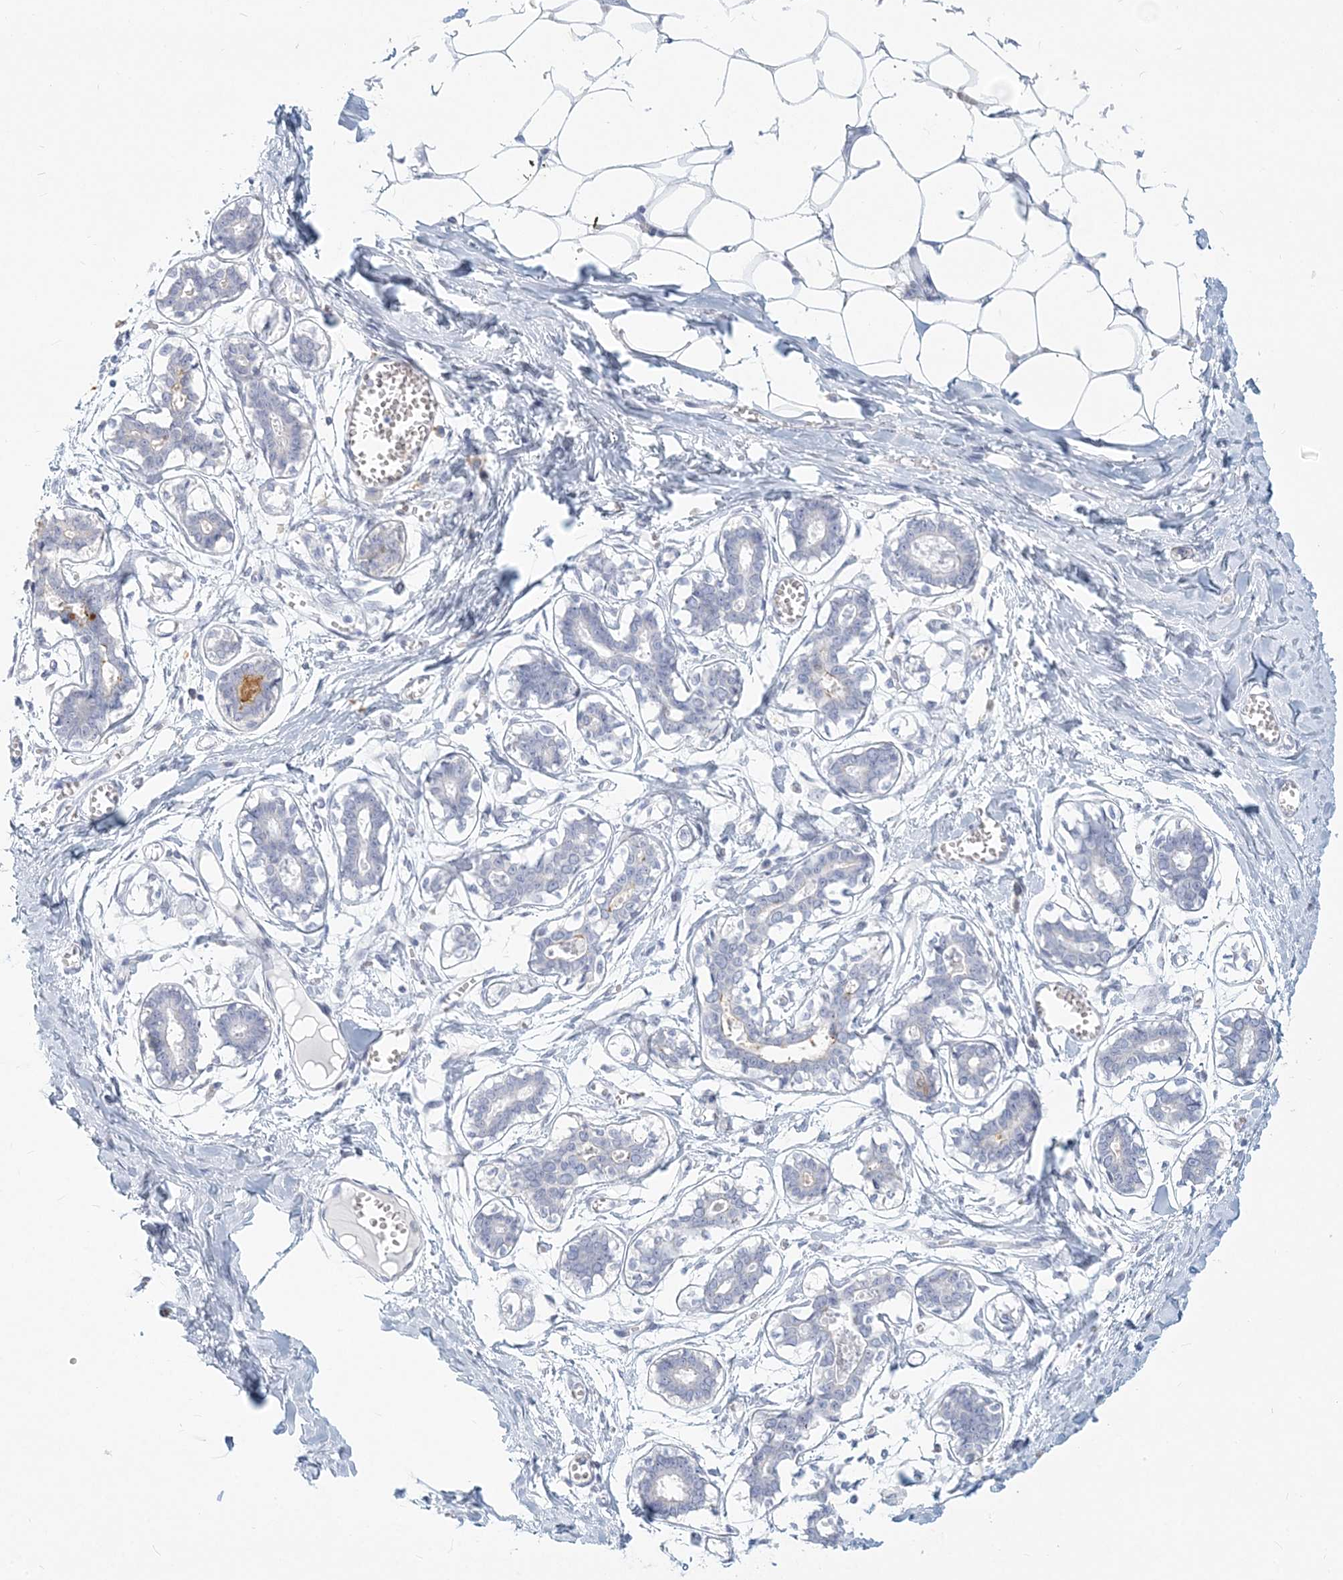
{"staining": {"intensity": "negative", "quantity": "none", "location": "none"}, "tissue": "breast", "cell_type": "Adipocytes", "image_type": "normal", "snomed": [{"axis": "morphology", "description": "Normal tissue, NOS"}, {"axis": "topography", "description": "Breast"}], "caption": "An IHC histopathology image of benign breast is shown. There is no staining in adipocytes of breast. (Stains: DAB (3,3'-diaminobenzidine) IHC with hematoxylin counter stain, Microscopy: brightfield microscopy at high magnification).", "gene": "CSN1S1", "patient": {"sex": "female", "age": 27}}